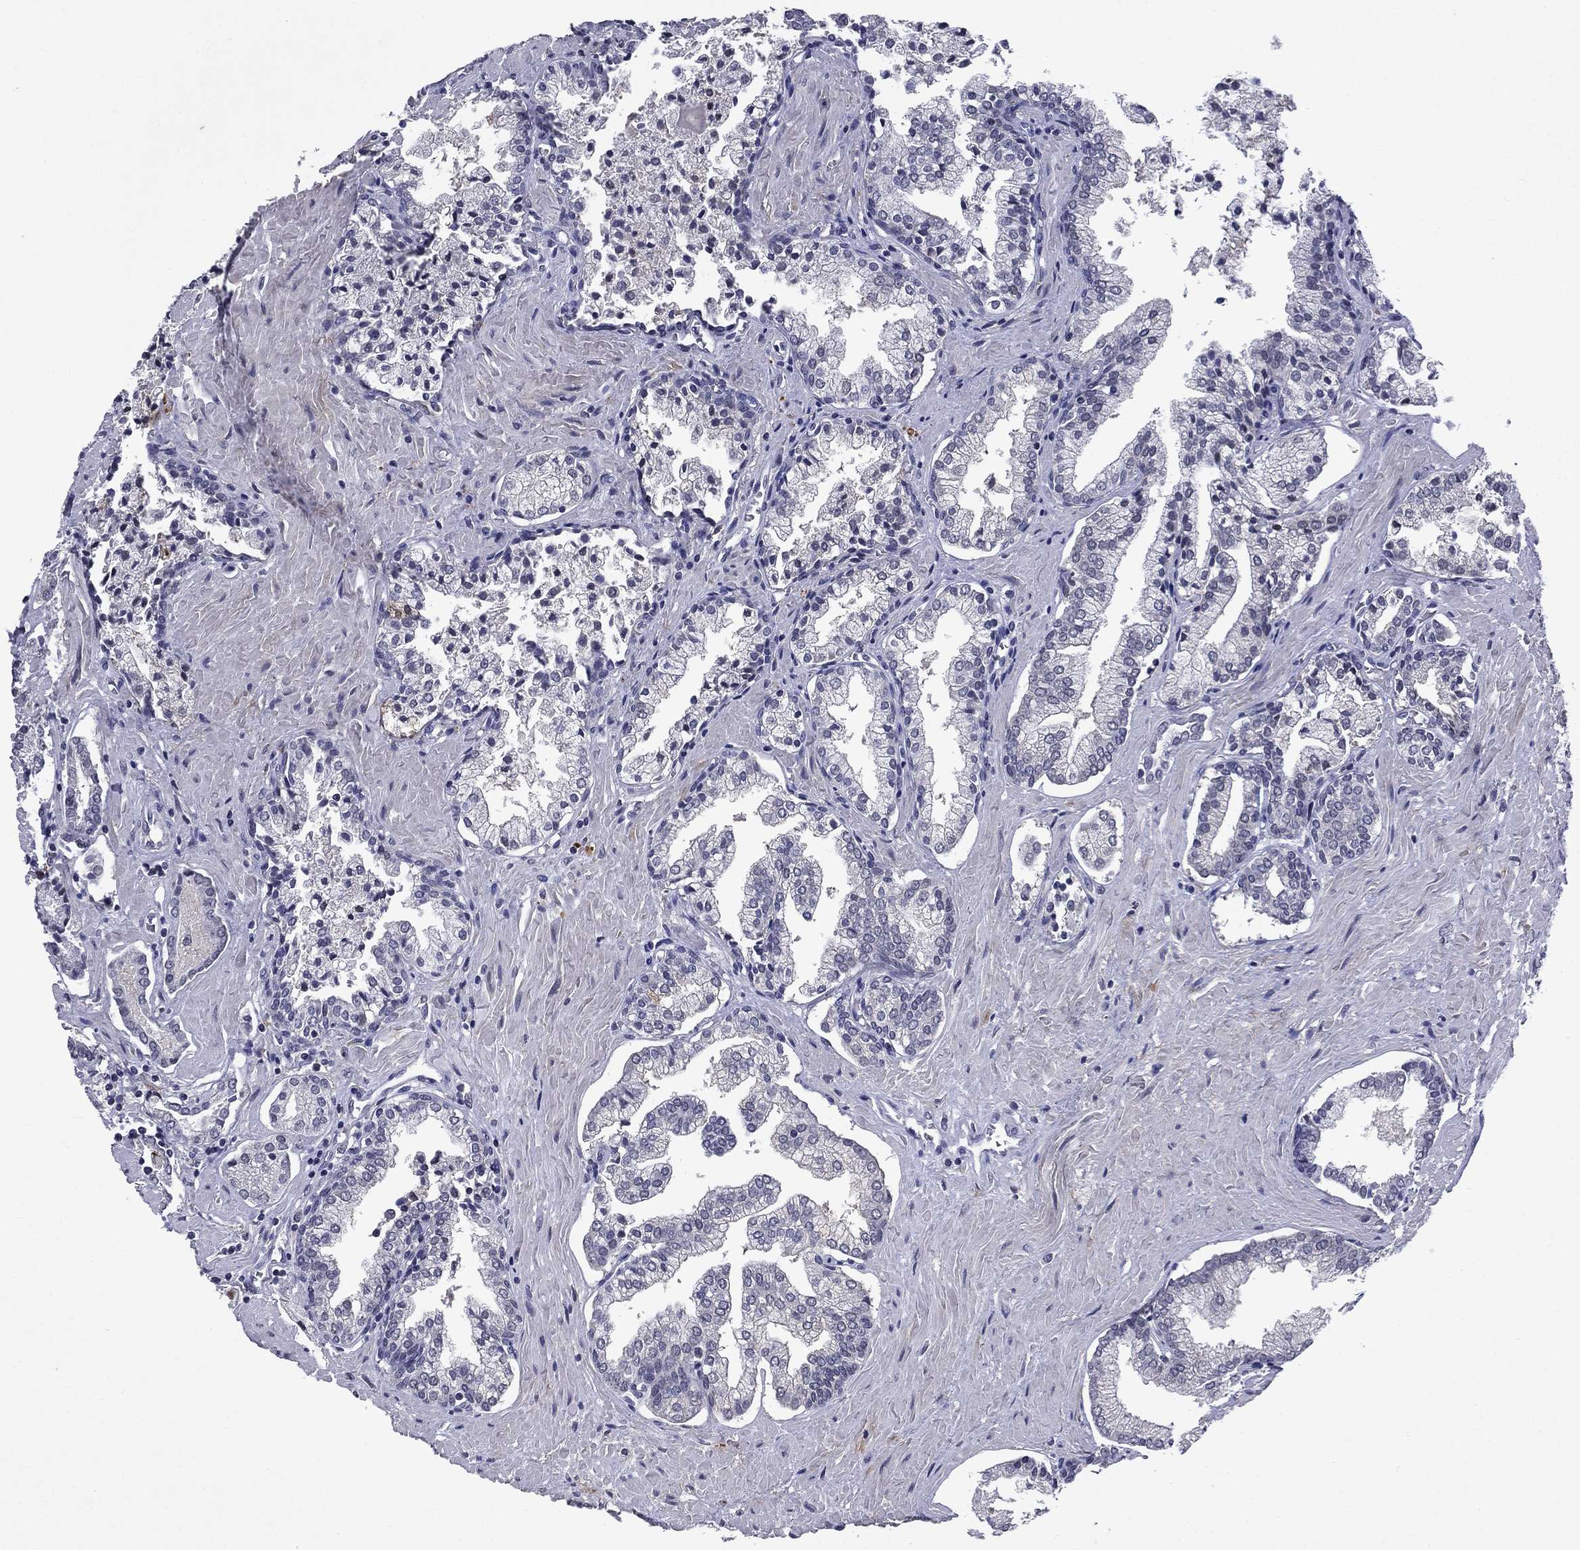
{"staining": {"intensity": "negative", "quantity": "none", "location": "none"}, "tissue": "prostate cancer", "cell_type": "Tumor cells", "image_type": "cancer", "snomed": [{"axis": "morphology", "description": "Adenocarcinoma, NOS"}, {"axis": "topography", "description": "Prostate and seminal vesicle, NOS"}, {"axis": "topography", "description": "Prostate"}], "caption": "Prostate cancer (adenocarcinoma) was stained to show a protein in brown. There is no significant staining in tumor cells.", "gene": "ECM1", "patient": {"sex": "male", "age": 44}}